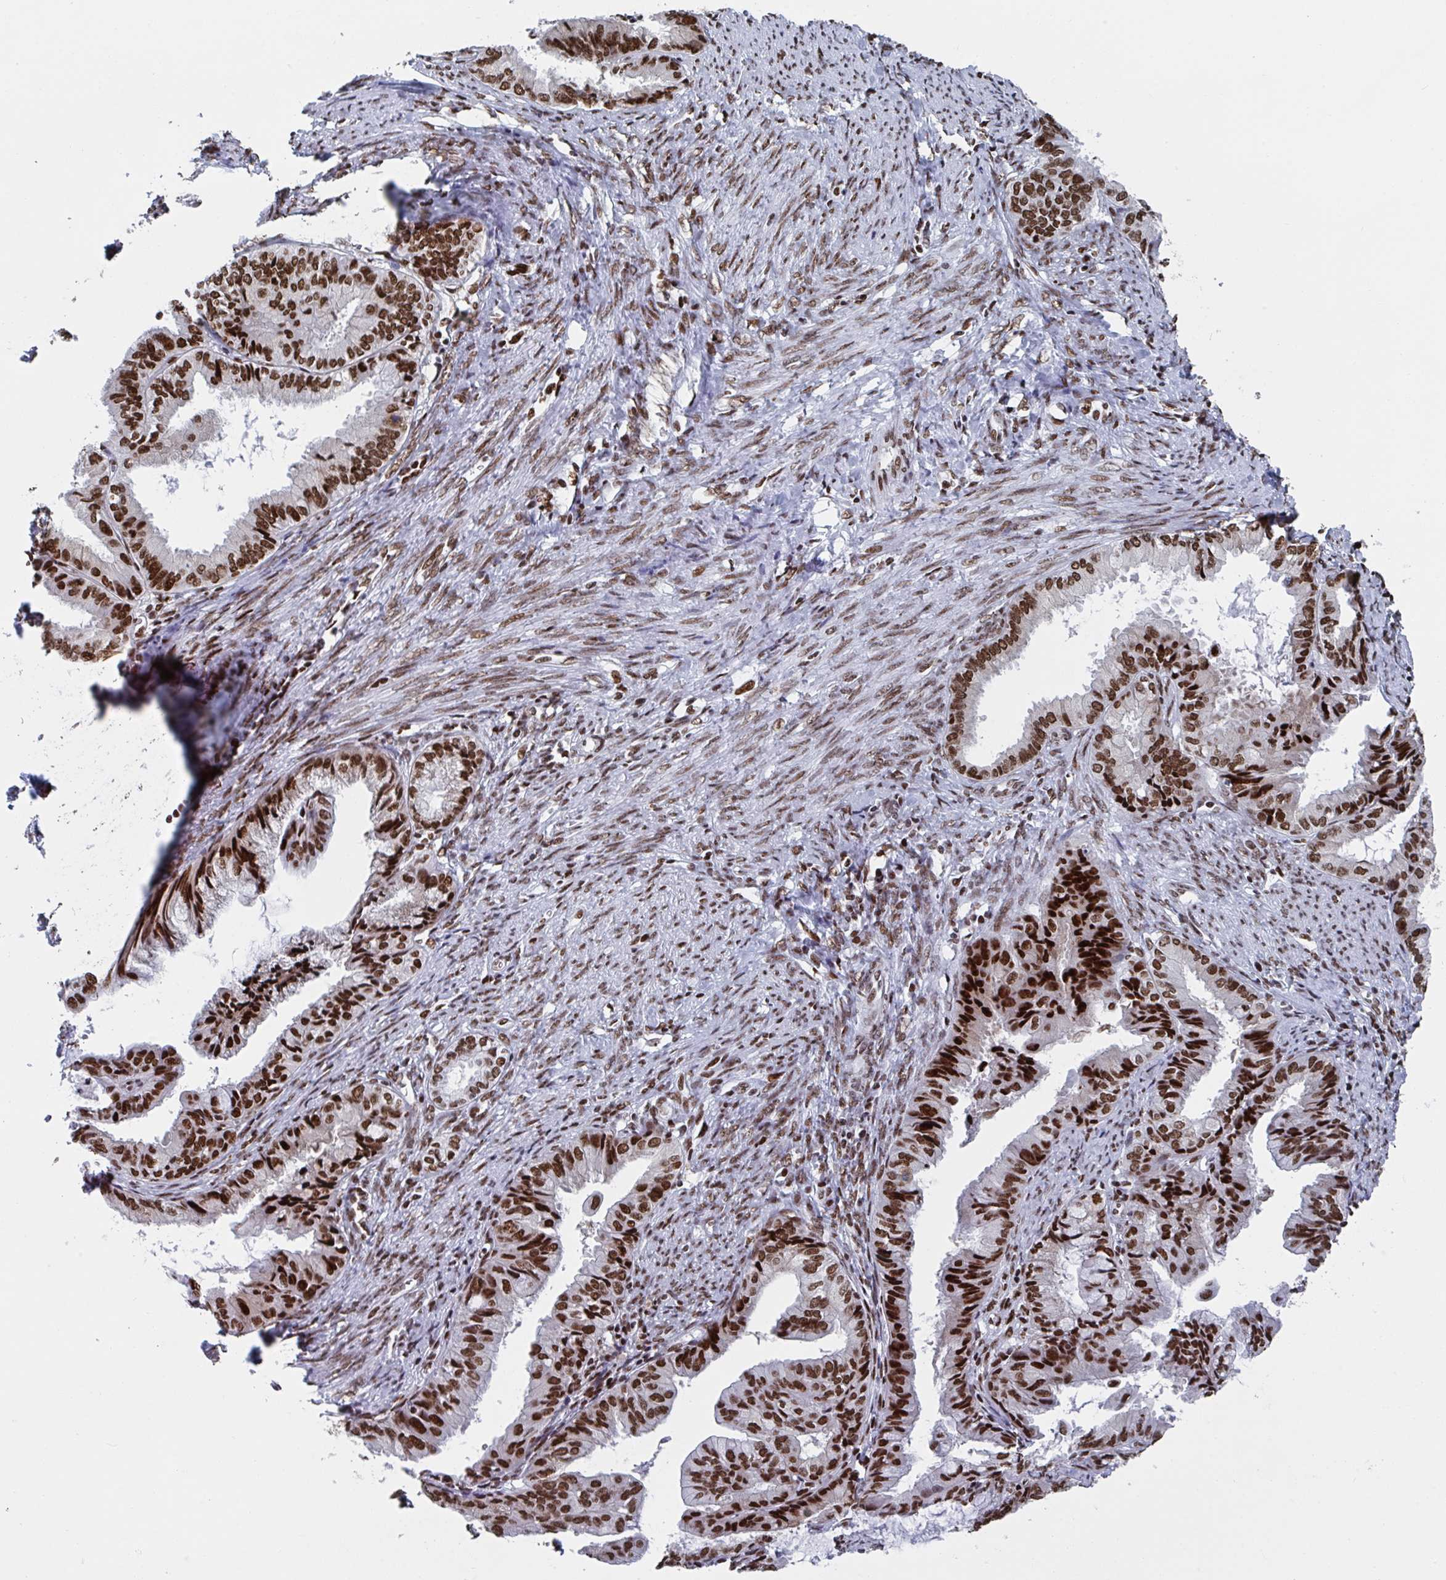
{"staining": {"intensity": "strong", "quantity": ">75%", "location": "nuclear"}, "tissue": "endometrial cancer", "cell_type": "Tumor cells", "image_type": "cancer", "snomed": [{"axis": "morphology", "description": "Adenocarcinoma, NOS"}, {"axis": "topography", "description": "Endometrium"}], "caption": "Endometrial cancer (adenocarcinoma) tissue displays strong nuclear expression in about >75% of tumor cells, visualized by immunohistochemistry.", "gene": "ZNF607", "patient": {"sex": "female", "age": 86}}